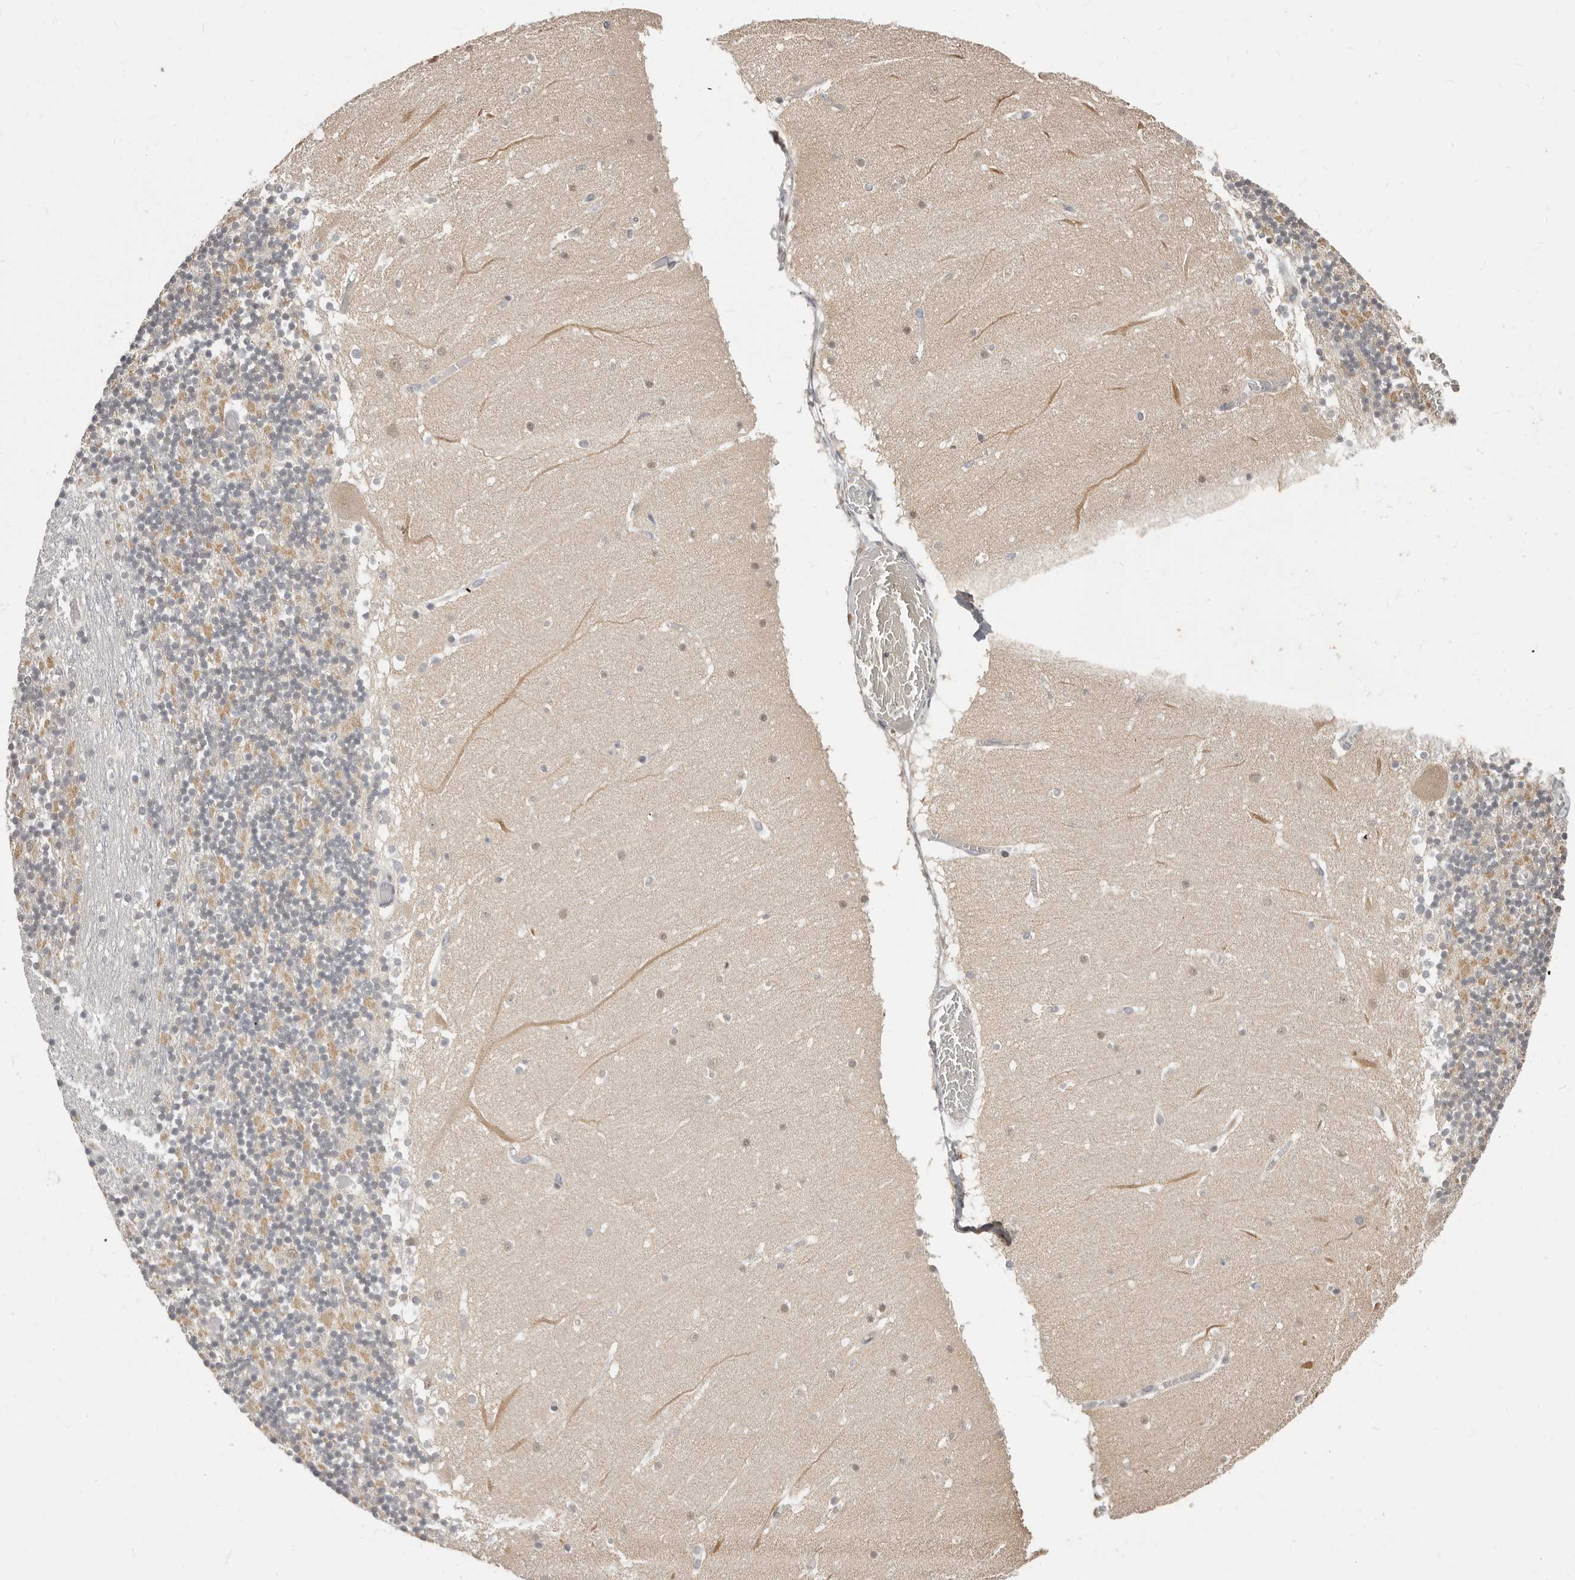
{"staining": {"intensity": "negative", "quantity": "none", "location": "none"}, "tissue": "cerebellum", "cell_type": "Cells in granular layer", "image_type": "normal", "snomed": [{"axis": "morphology", "description": "Normal tissue, NOS"}, {"axis": "topography", "description": "Cerebellum"}], "caption": "This is a image of IHC staining of unremarkable cerebellum, which shows no expression in cells in granular layer. (Brightfield microscopy of DAB immunohistochemistry (IHC) at high magnification).", "gene": "RFC2", "patient": {"sex": "female", "age": 28}}